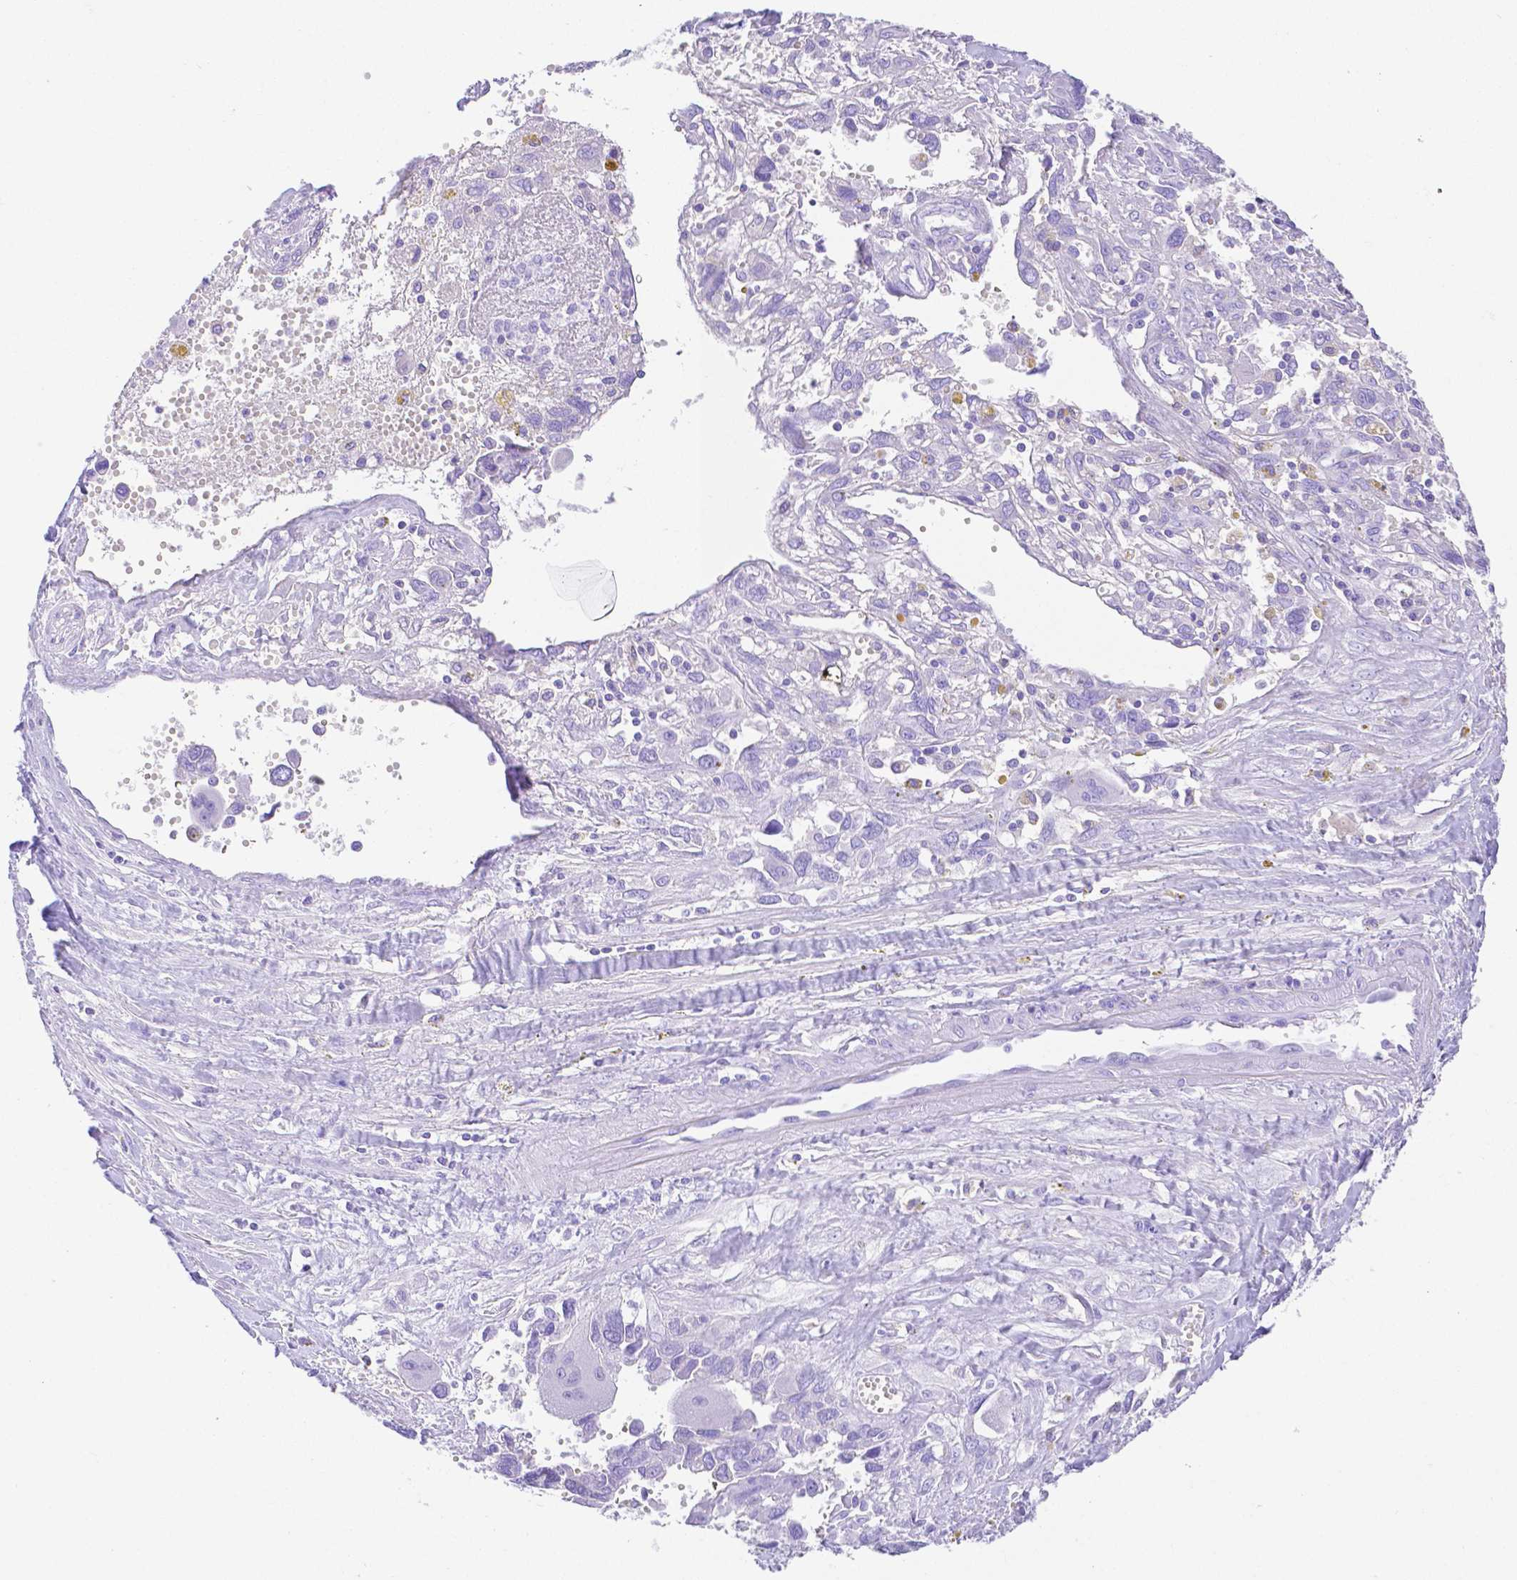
{"staining": {"intensity": "negative", "quantity": "none", "location": "none"}, "tissue": "pancreatic cancer", "cell_type": "Tumor cells", "image_type": "cancer", "snomed": [{"axis": "morphology", "description": "Adenocarcinoma, NOS"}, {"axis": "topography", "description": "Pancreas"}], "caption": "Immunohistochemistry (IHC) of pancreatic adenocarcinoma demonstrates no expression in tumor cells. (Immunohistochemistry (IHC), brightfield microscopy, high magnification).", "gene": "SMR3A", "patient": {"sex": "female", "age": 47}}